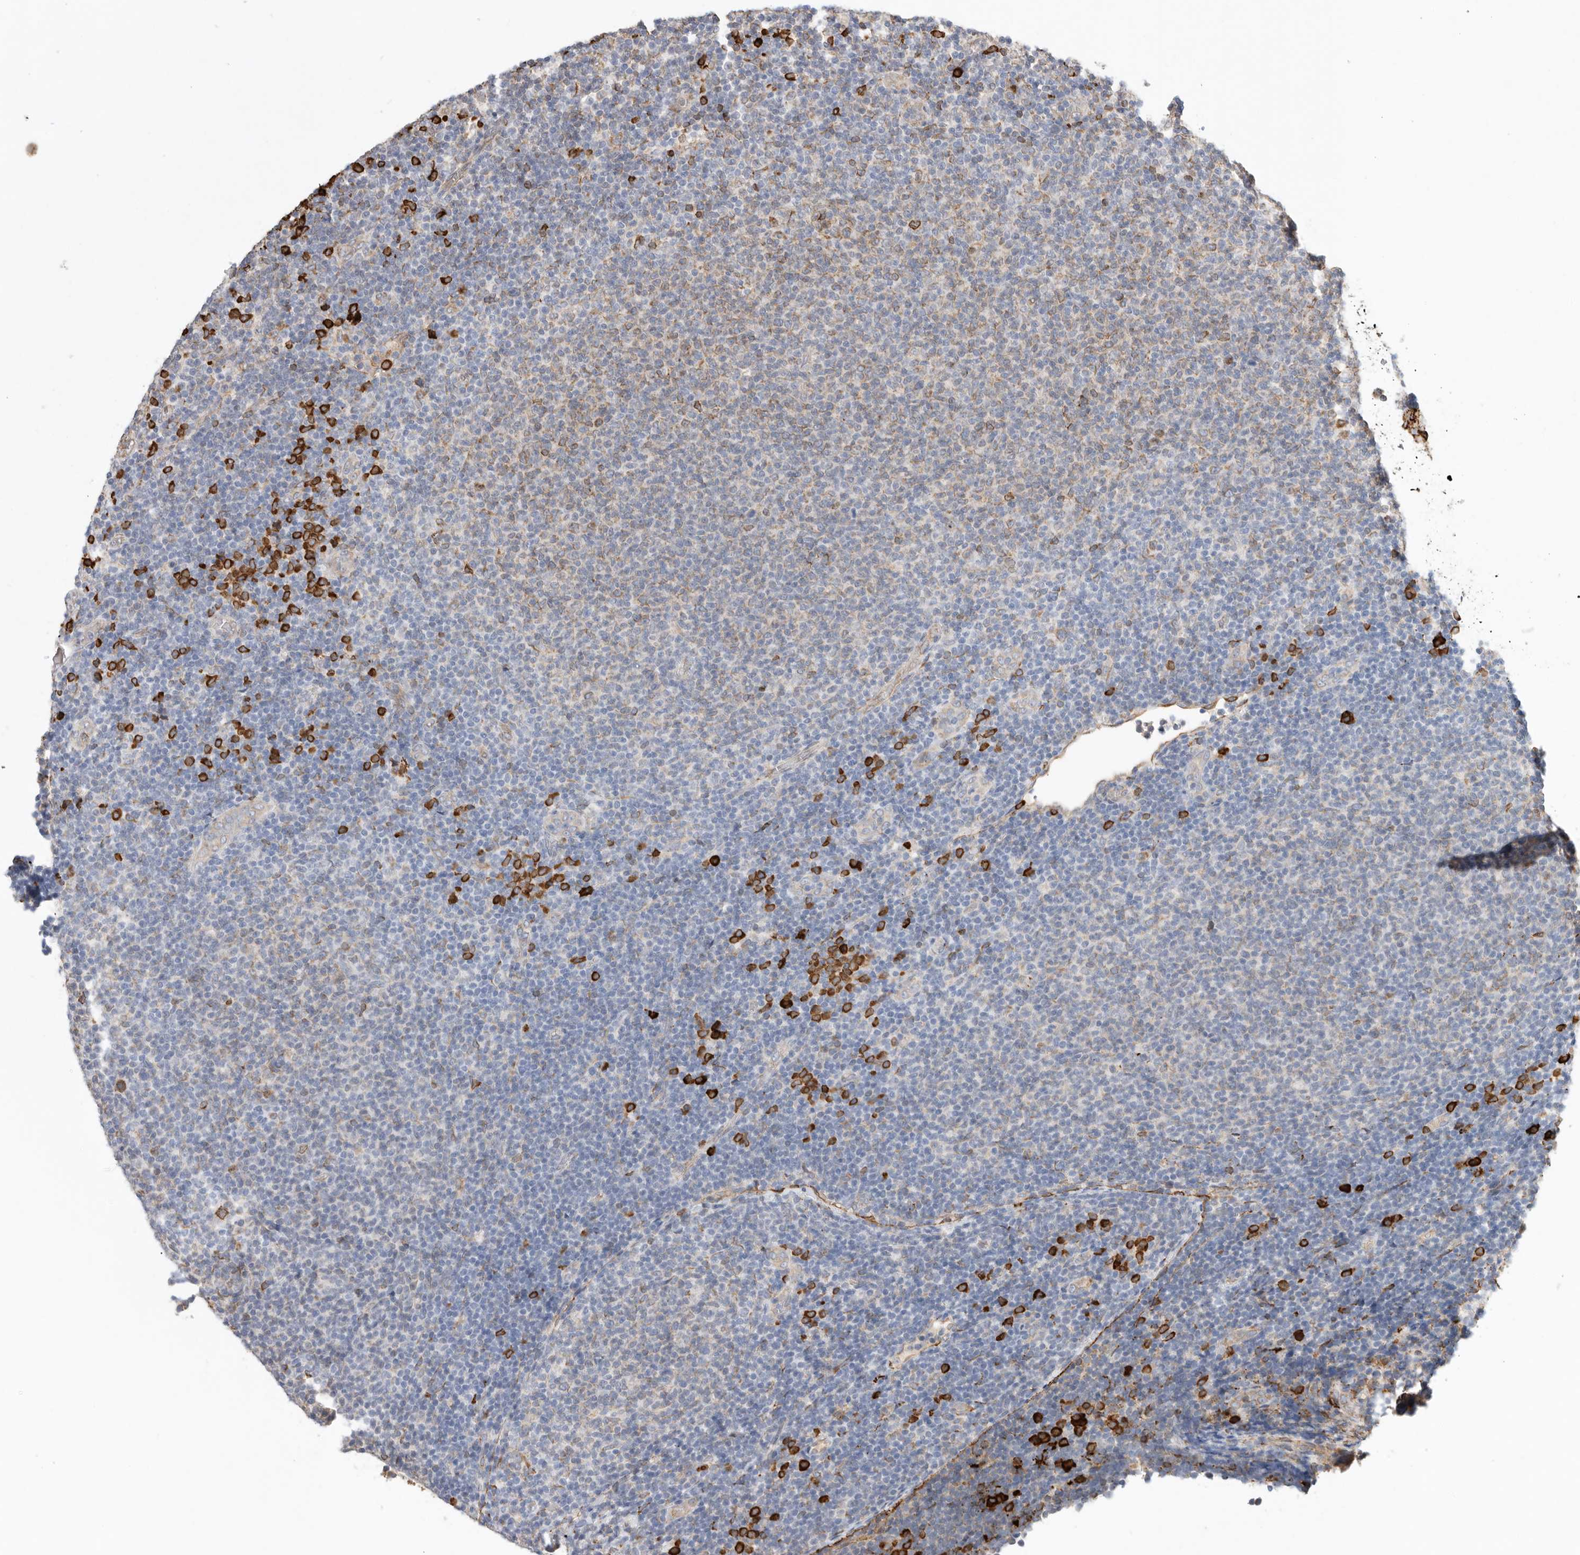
{"staining": {"intensity": "strong", "quantity": "<25%", "location": "cytoplasmic/membranous"}, "tissue": "lymphoma", "cell_type": "Tumor cells", "image_type": "cancer", "snomed": [{"axis": "morphology", "description": "Malignant lymphoma, non-Hodgkin's type, Low grade"}, {"axis": "topography", "description": "Lymph node"}], "caption": "Immunohistochemistry (IHC) of human lymphoma demonstrates medium levels of strong cytoplasmic/membranous expression in about <25% of tumor cells.", "gene": "BLOC1S5", "patient": {"sex": "male", "age": 66}}